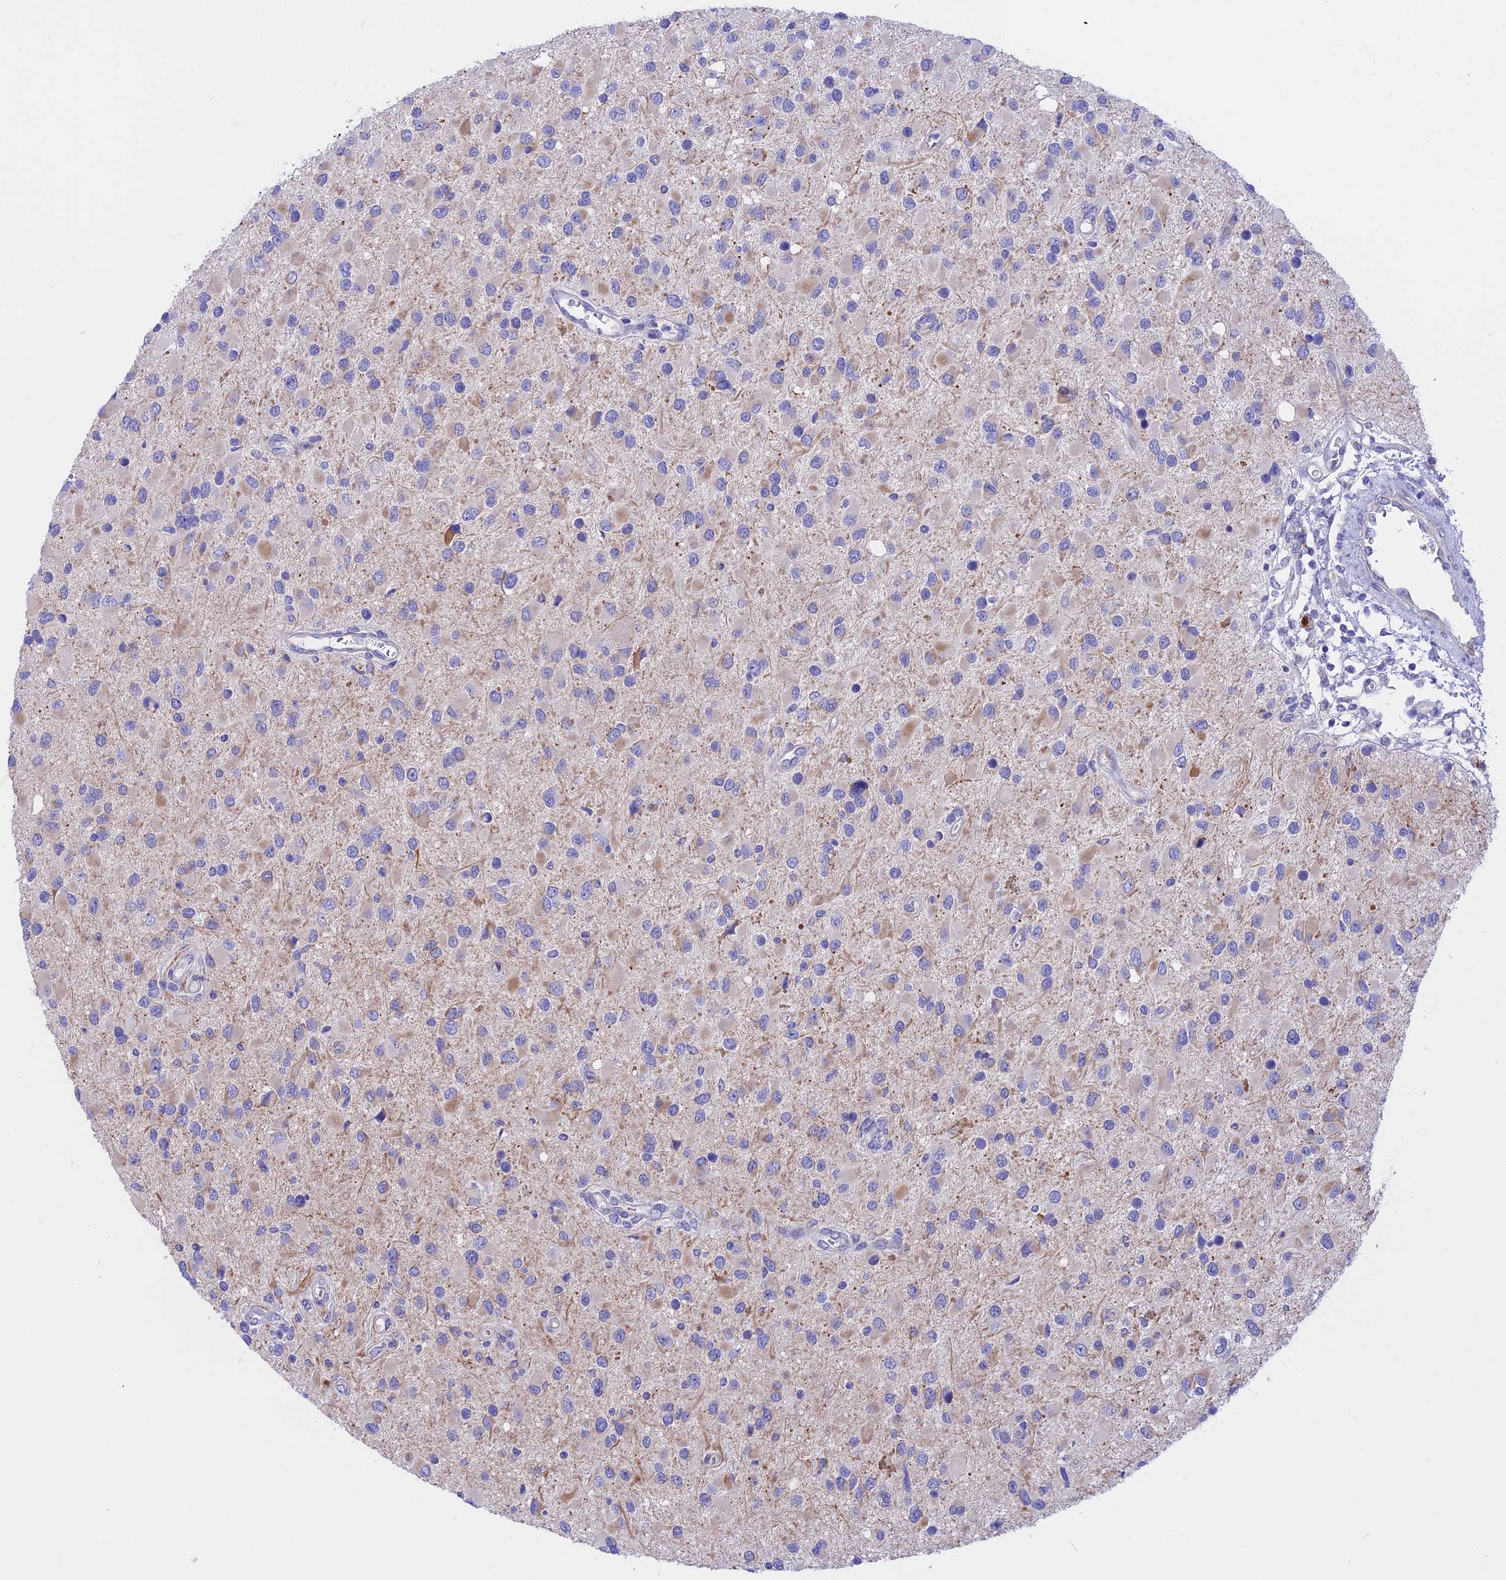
{"staining": {"intensity": "negative", "quantity": "none", "location": "none"}, "tissue": "glioma", "cell_type": "Tumor cells", "image_type": "cancer", "snomed": [{"axis": "morphology", "description": "Glioma, malignant, High grade"}, {"axis": "topography", "description": "Brain"}], "caption": "IHC micrograph of neoplastic tissue: malignant glioma (high-grade) stained with DAB (3,3'-diaminobenzidine) demonstrates no significant protein expression in tumor cells.", "gene": "TMEM138", "patient": {"sex": "male", "age": 53}}